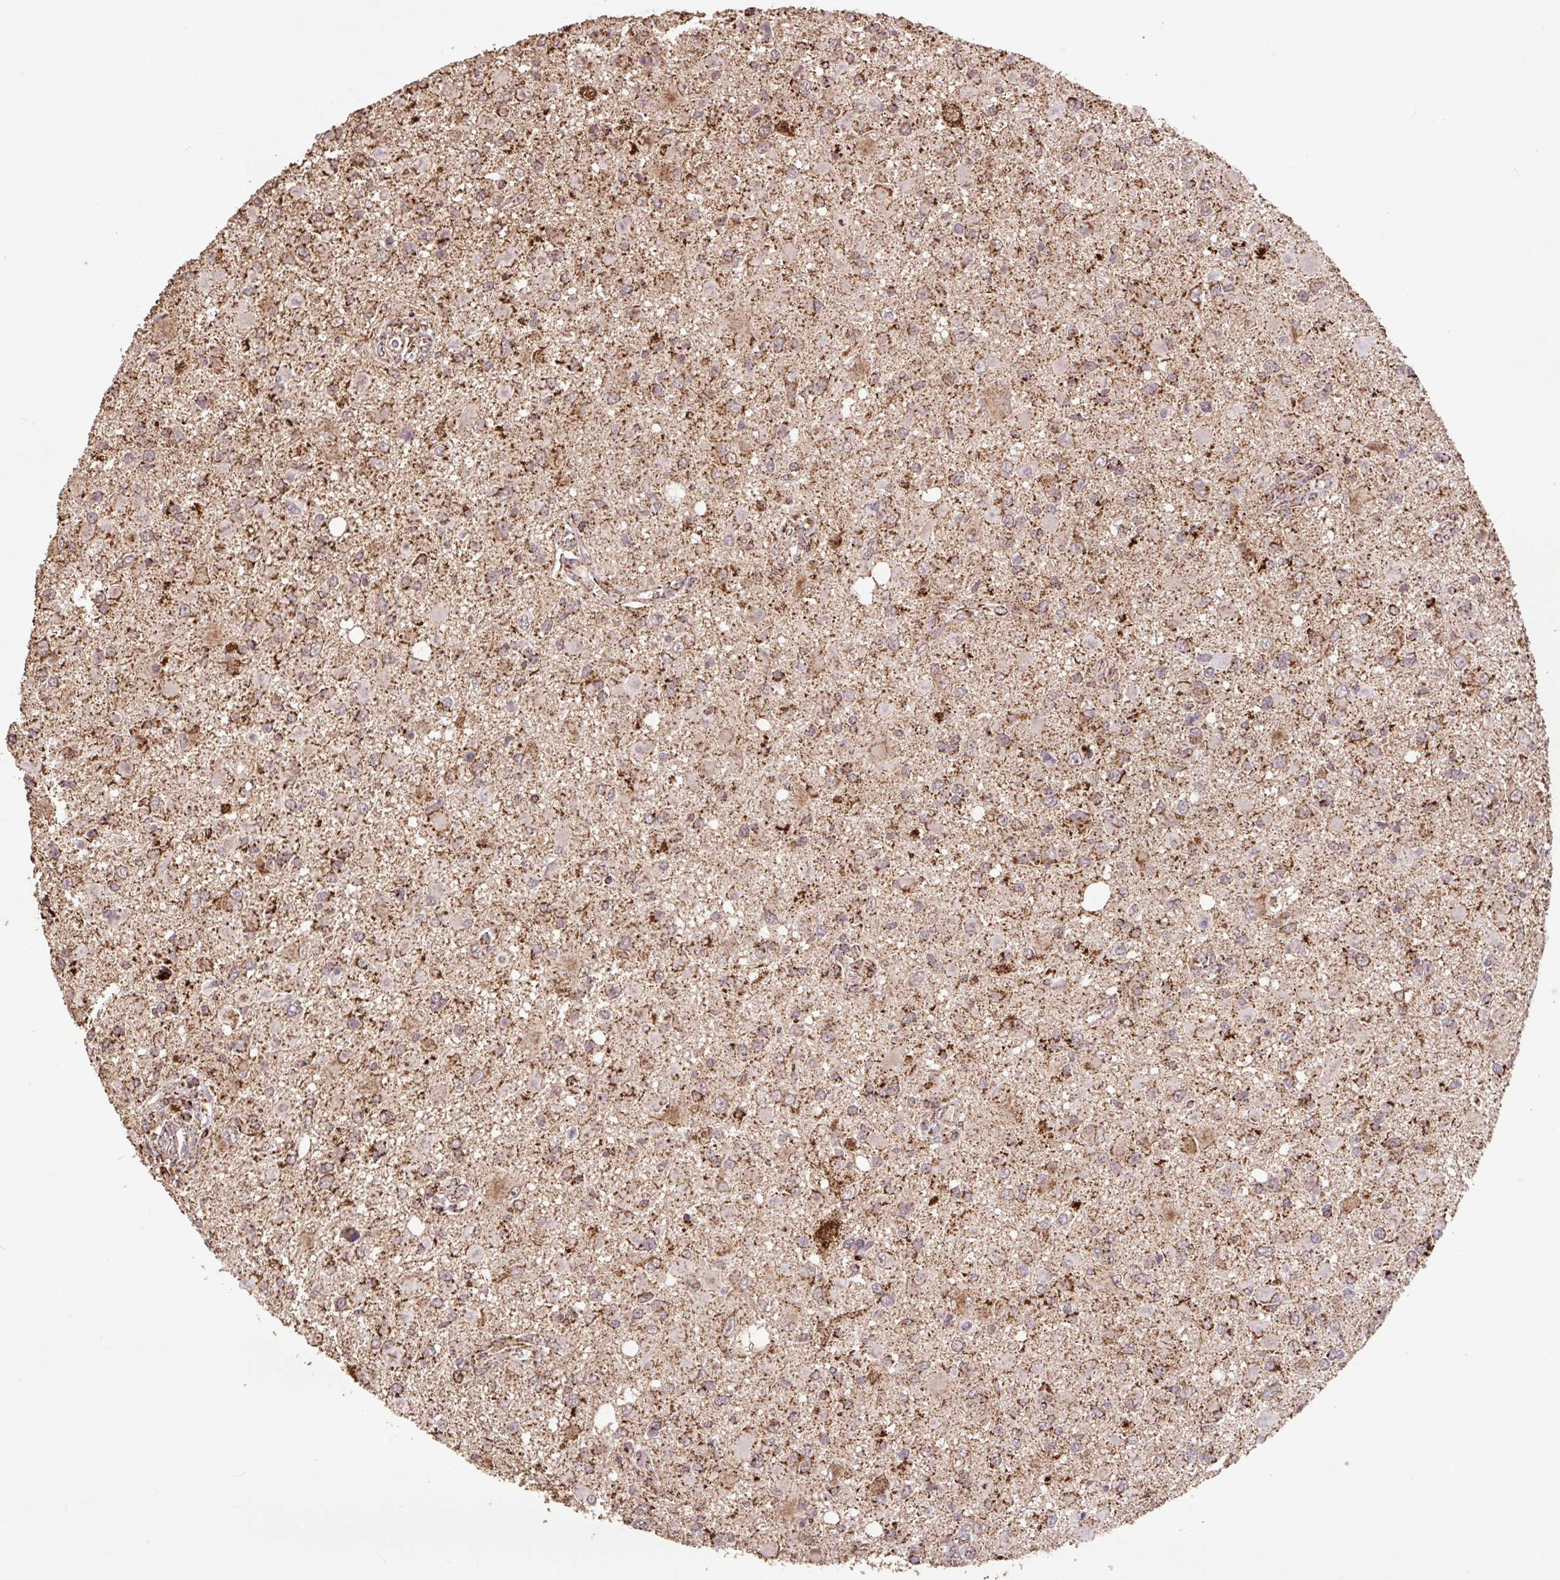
{"staining": {"intensity": "moderate", "quantity": ">75%", "location": "cytoplasmic/membranous"}, "tissue": "glioma", "cell_type": "Tumor cells", "image_type": "cancer", "snomed": [{"axis": "morphology", "description": "Glioma, malignant, High grade"}, {"axis": "topography", "description": "Brain"}], "caption": "The micrograph displays immunohistochemical staining of glioma. There is moderate cytoplasmic/membranous positivity is identified in approximately >75% of tumor cells.", "gene": "ATP5F1A", "patient": {"sex": "male", "age": 53}}